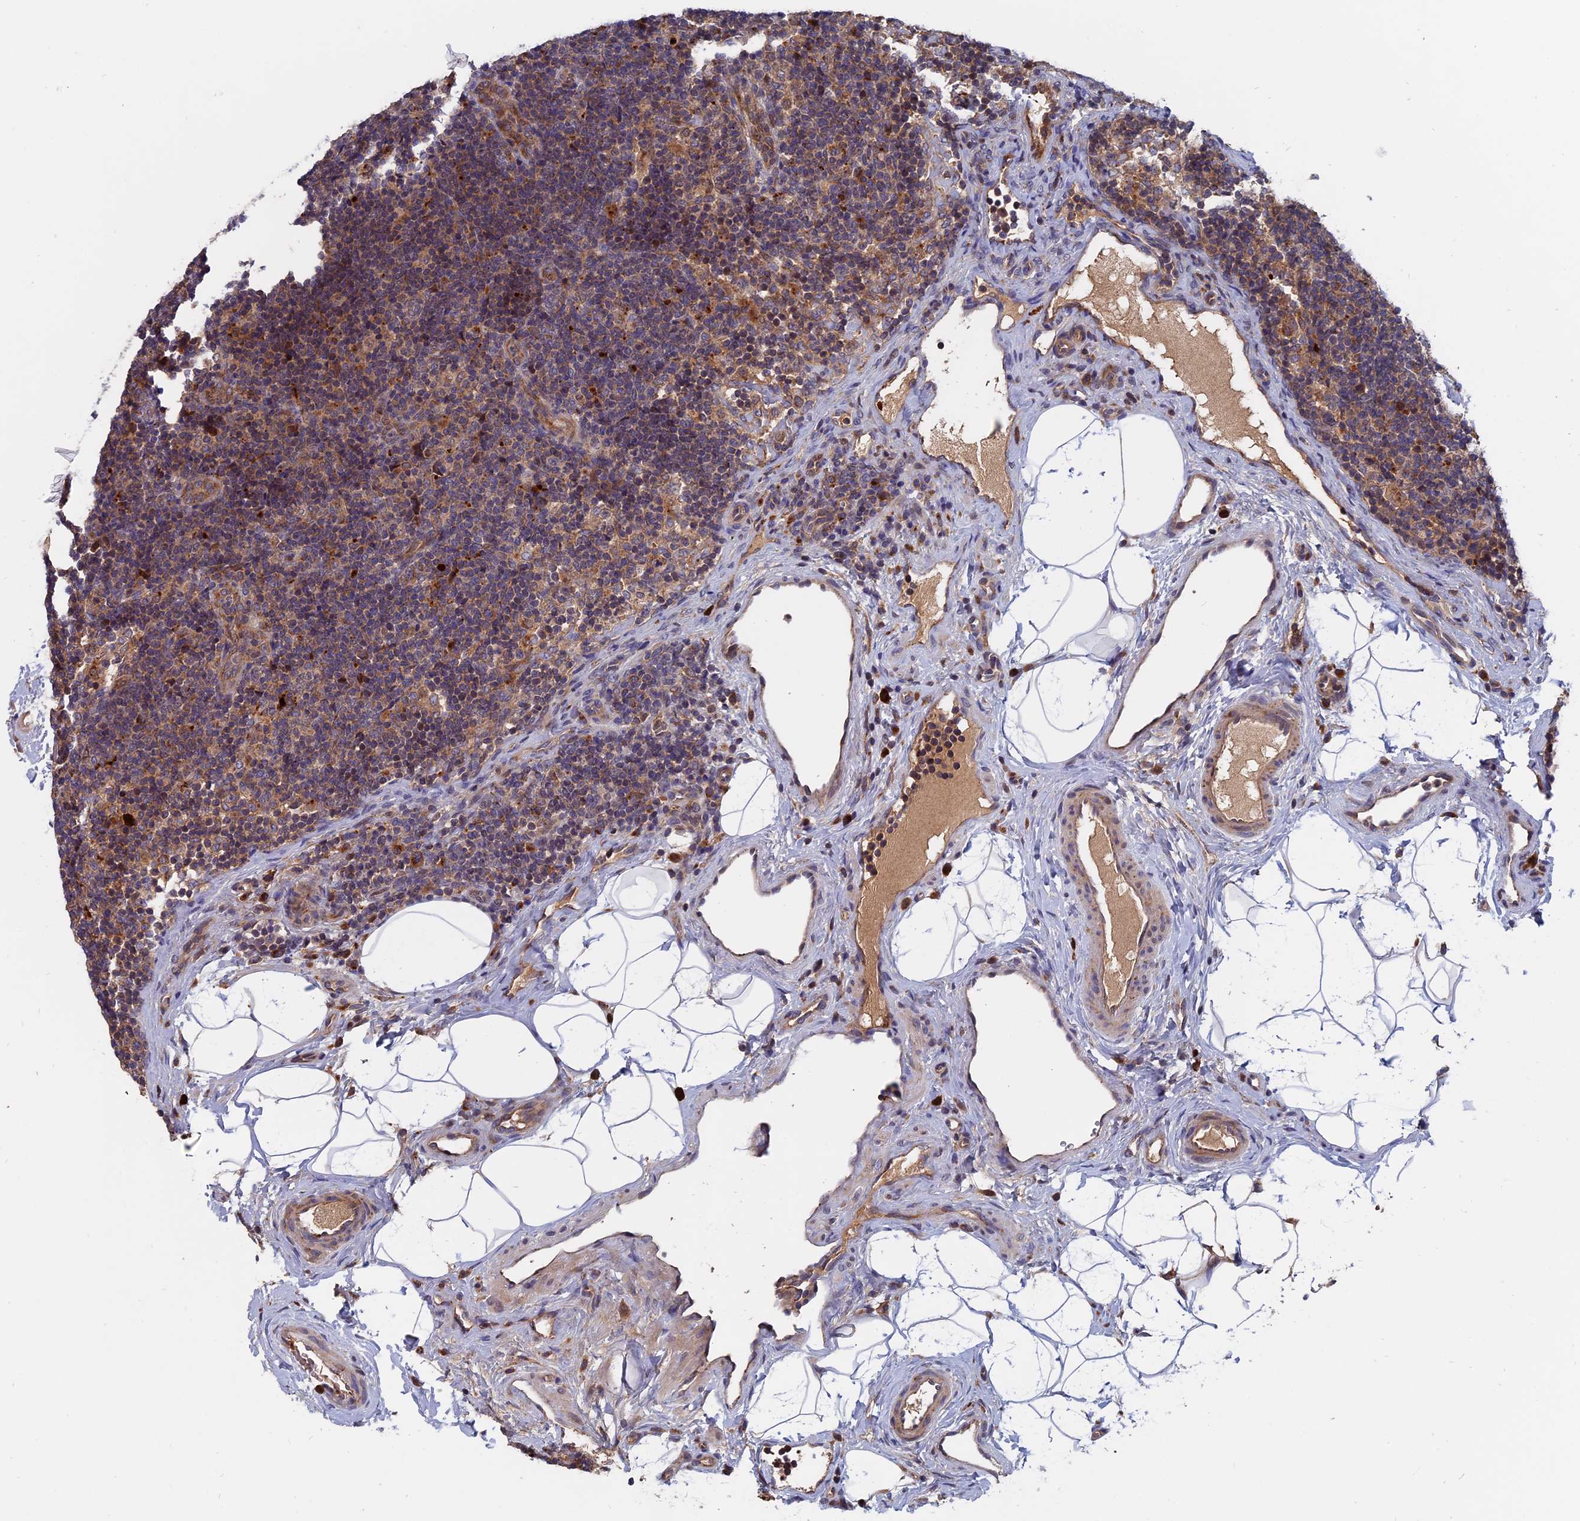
{"staining": {"intensity": "moderate", "quantity": "<25%", "location": "cytoplasmic/membranous"}, "tissue": "lymph node", "cell_type": "Germinal center cells", "image_type": "normal", "snomed": [{"axis": "morphology", "description": "Normal tissue, NOS"}, {"axis": "topography", "description": "Lymph node"}], "caption": "IHC image of unremarkable lymph node stained for a protein (brown), which shows low levels of moderate cytoplasmic/membranous positivity in approximately <25% of germinal center cells.", "gene": "TRAPPC2L", "patient": {"sex": "female", "age": 22}}